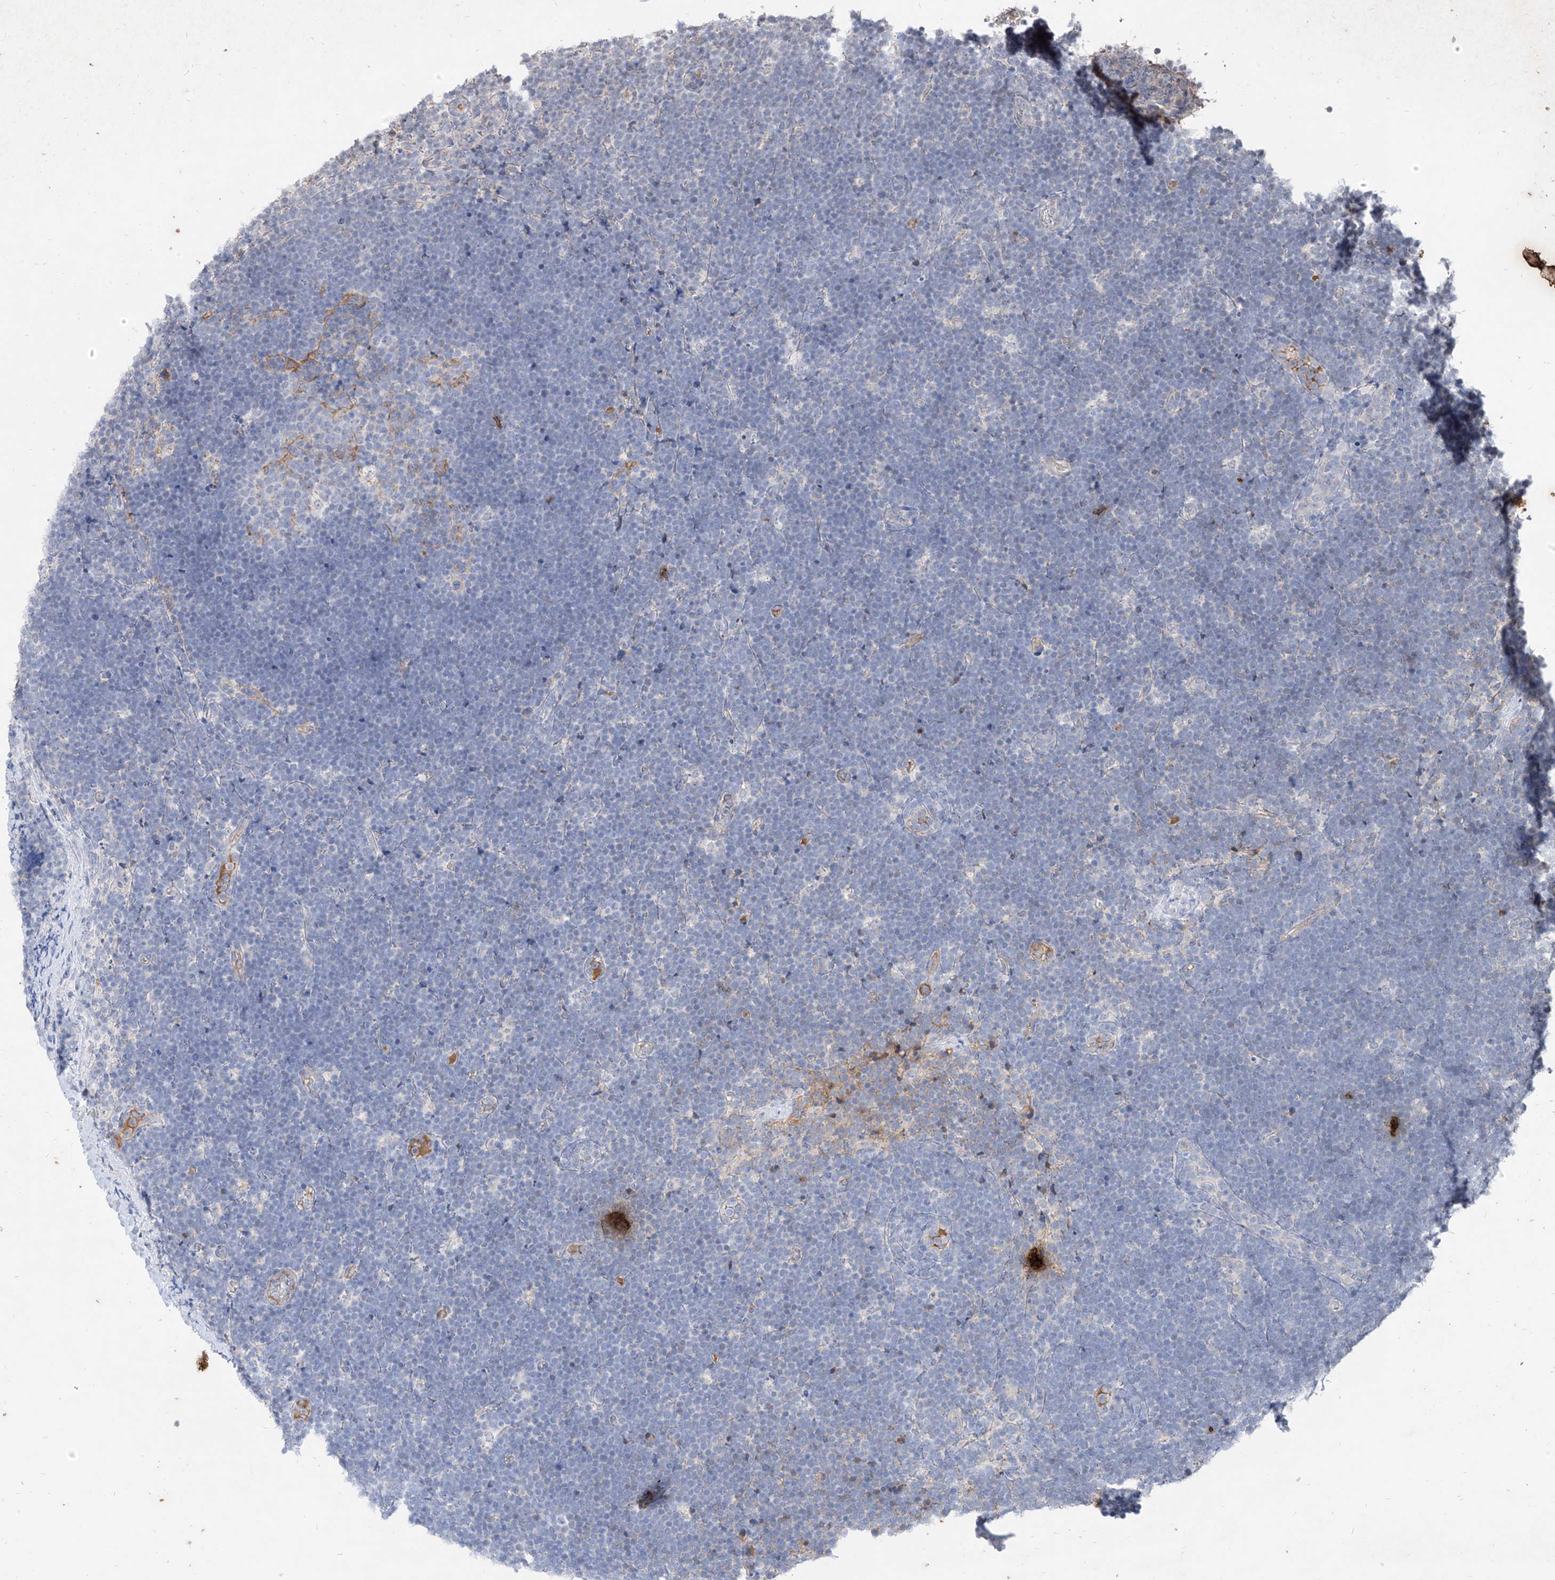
{"staining": {"intensity": "negative", "quantity": "none", "location": "none"}, "tissue": "lymphoma", "cell_type": "Tumor cells", "image_type": "cancer", "snomed": [{"axis": "morphology", "description": "Malignant lymphoma, non-Hodgkin's type, High grade"}, {"axis": "topography", "description": "Lymph node"}], "caption": "Immunohistochemistry histopathology image of neoplastic tissue: malignant lymphoma, non-Hodgkin's type (high-grade) stained with DAB (3,3'-diaminobenzidine) reveals no significant protein expression in tumor cells.", "gene": "C4A", "patient": {"sex": "male", "age": 13}}